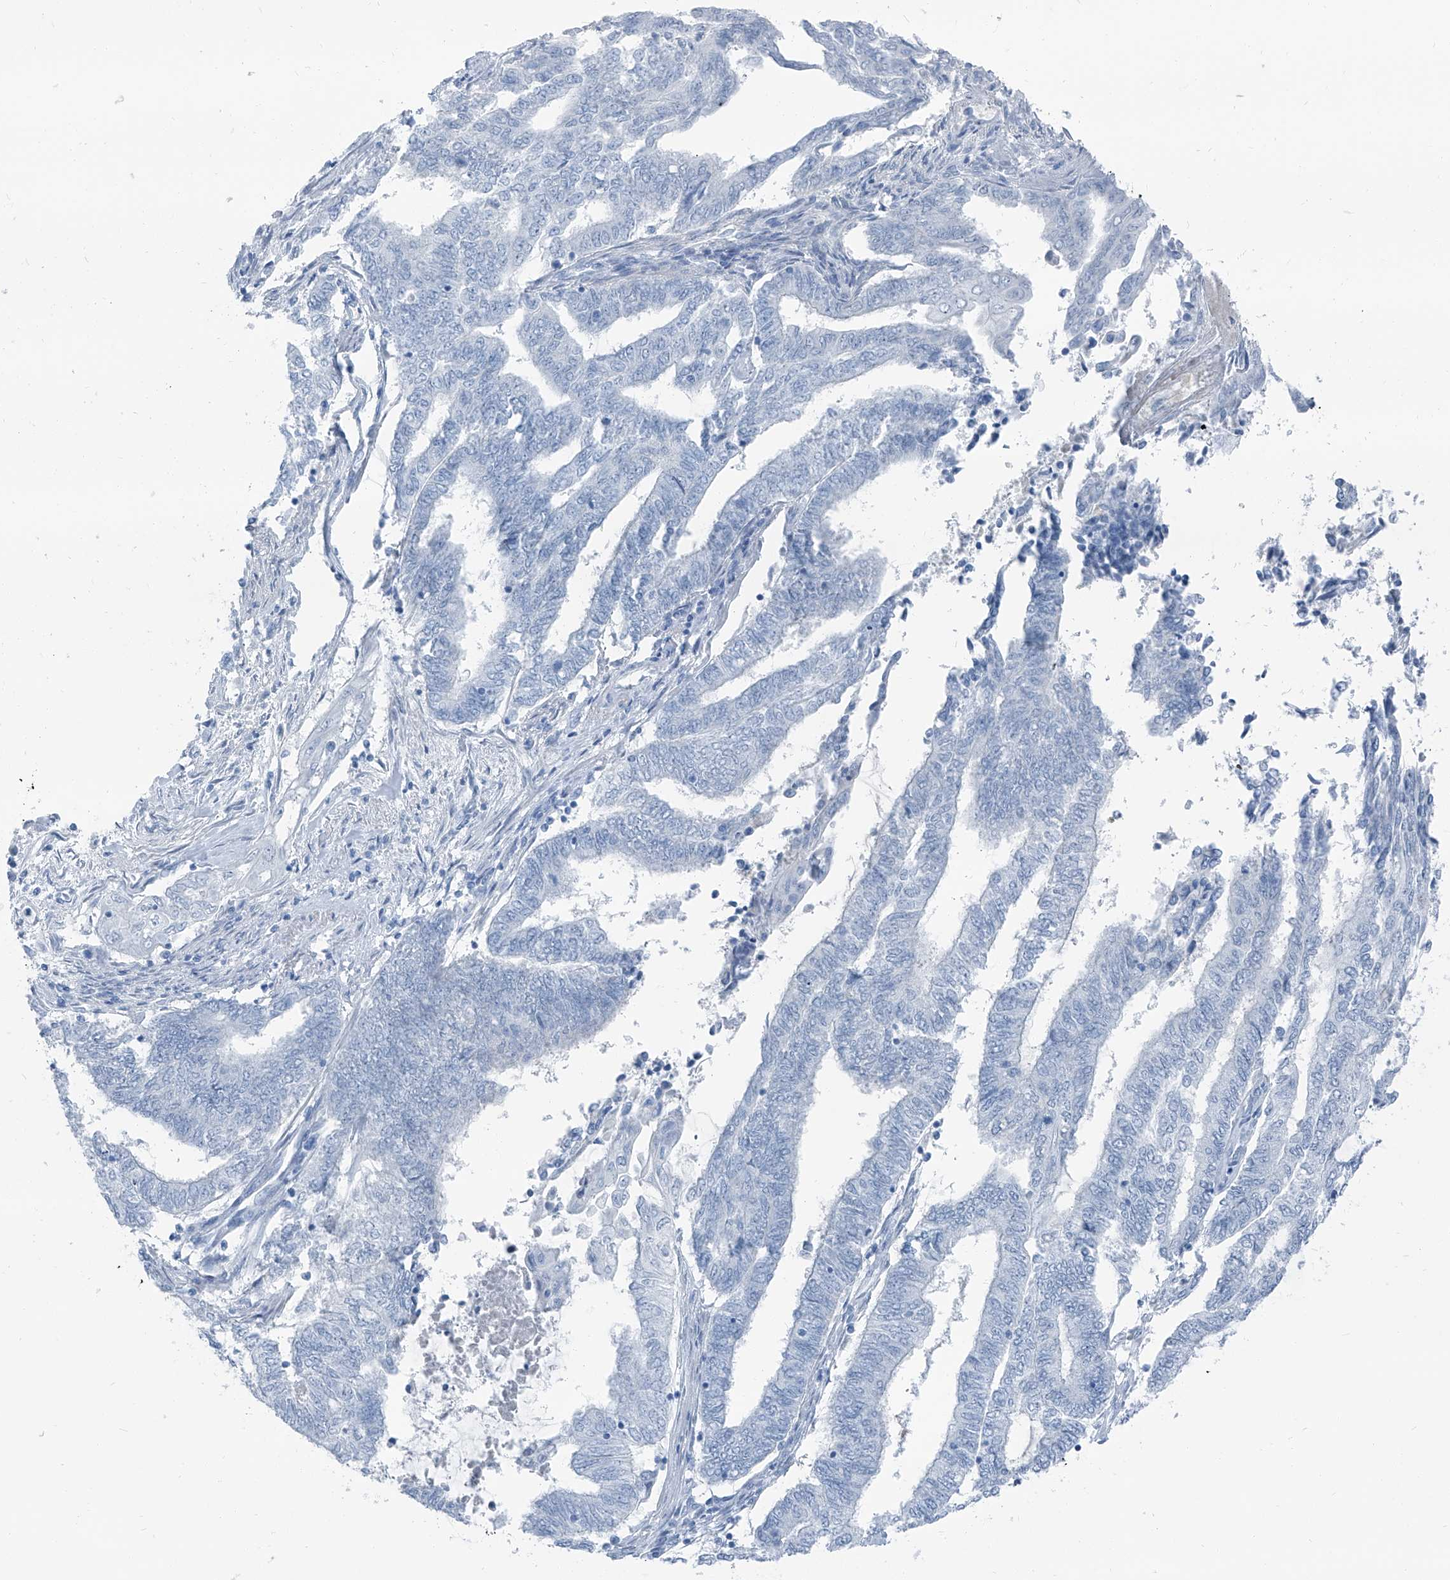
{"staining": {"intensity": "negative", "quantity": "none", "location": "none"}, "tissue": "endometrial cancer", "cell_type": "Tumor cells", "image_type": "cancer", "snomed": [{"axis": "morphology", "description": "Adenocarcinoma, NOS"}, {"axis": "topography", "description": "Uterus"}, {"axis": "topography", "description": "Endometrium"}], "caption": "Immunohistochemistry (IHC) histopathology image of human endometrial cancer (adenocarcinoma) stained for a protein (brown), which exhibits no positivity in tumor cells. (DAB (3,3'-diaminobenzidine) immunohistochemistry, high magnification).", "gene": "RGN", "patient": {"sex": "female", "age": 70}}